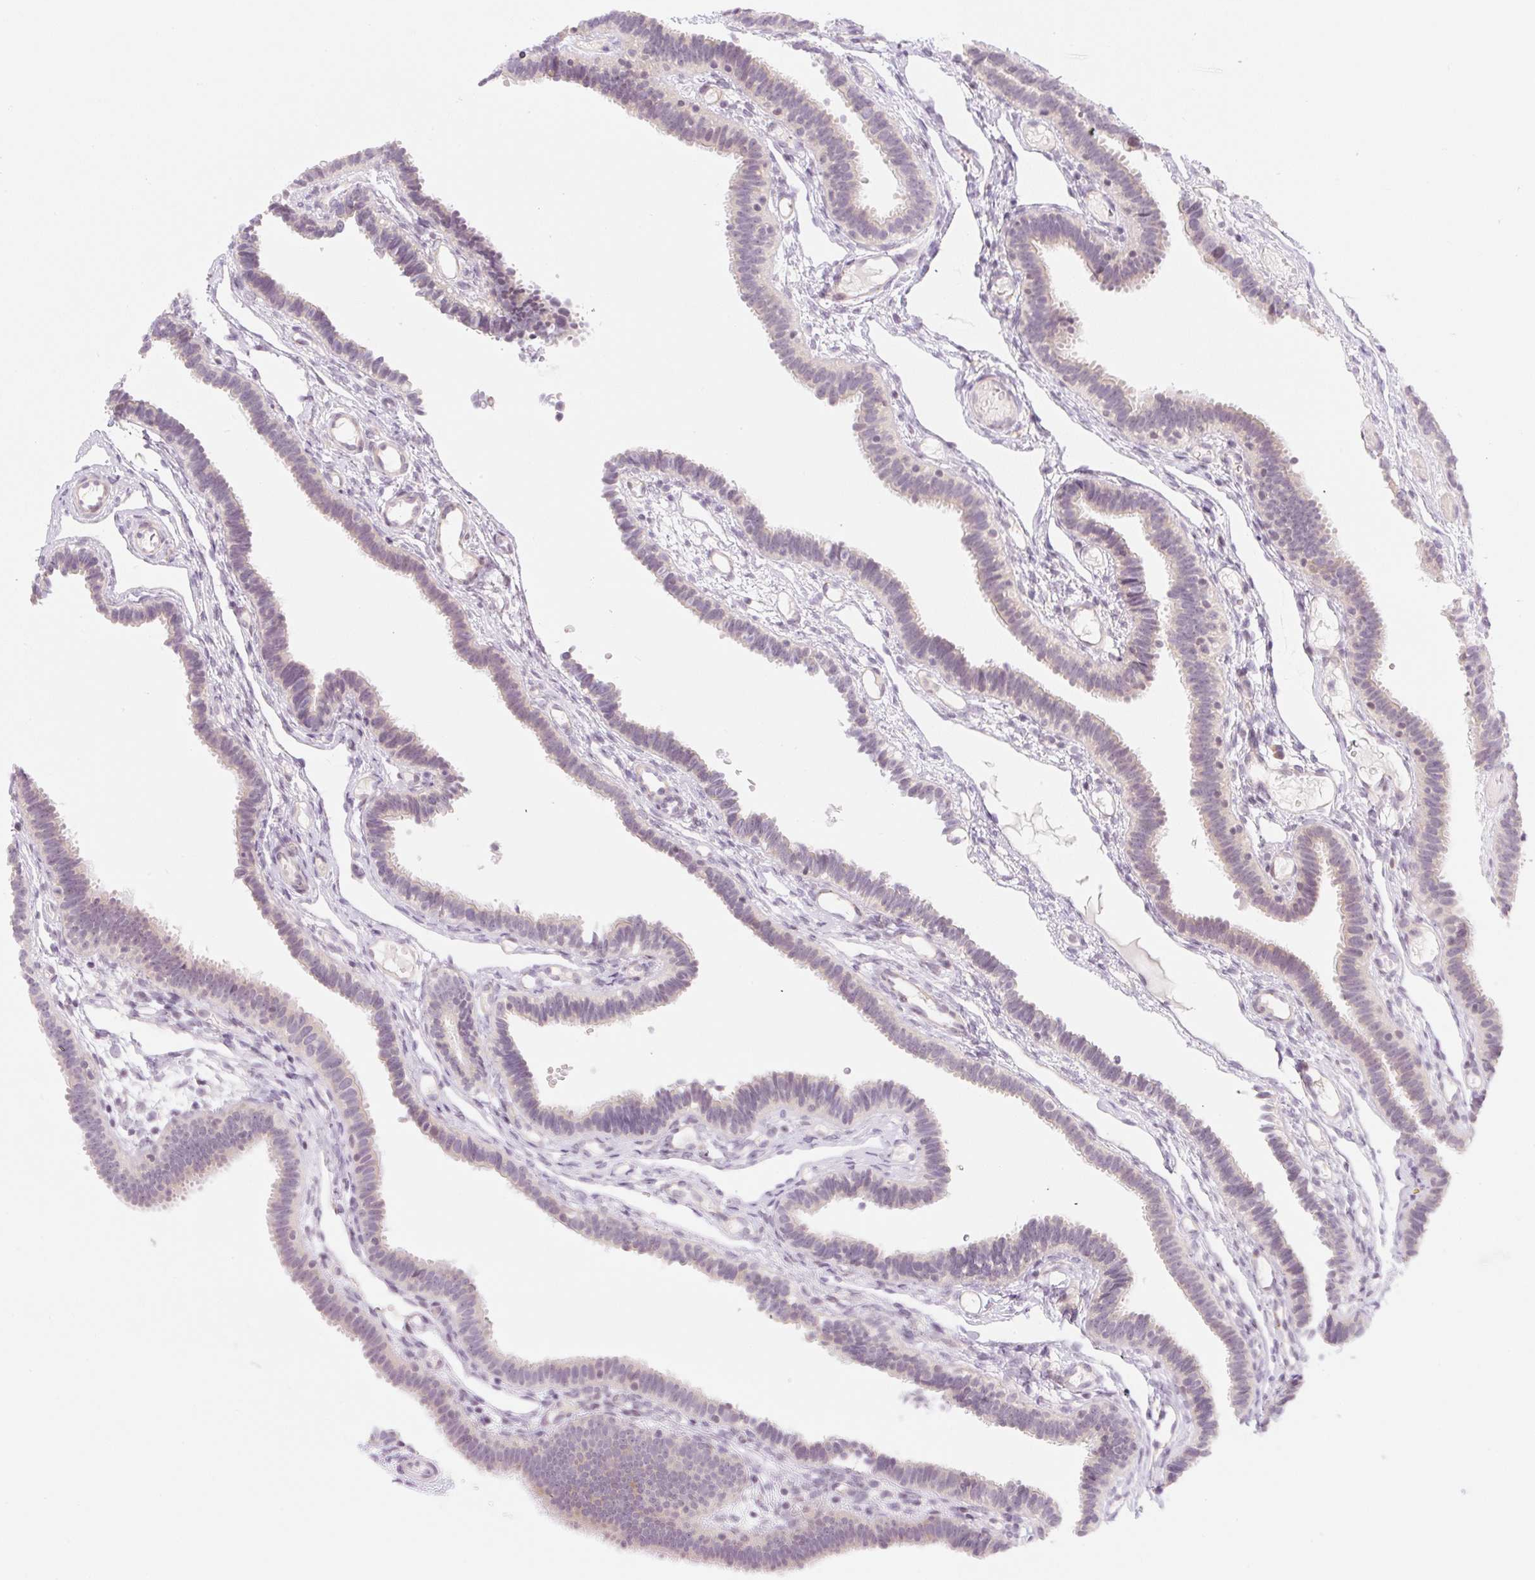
{"staining": {"intensity": "weak", "quantity": "<25%", "location": "cytoplasmic/membranous"}, "tissue": "fallopian tube", "cell_type": "Glandular cells", "image_type": "normal", "snomed": [{"axis": "morphology", "description": "Normal tissue, NOS"}, {"axis": "topography", "description": "Fallopian tube"}], "caption": "DAB immunohistochemical staining of benign human fallopian tube exhibits no significant expression in glandular cells.", "gene": "CASKIN1", "patient": {"sex": "female", "age": 37}}